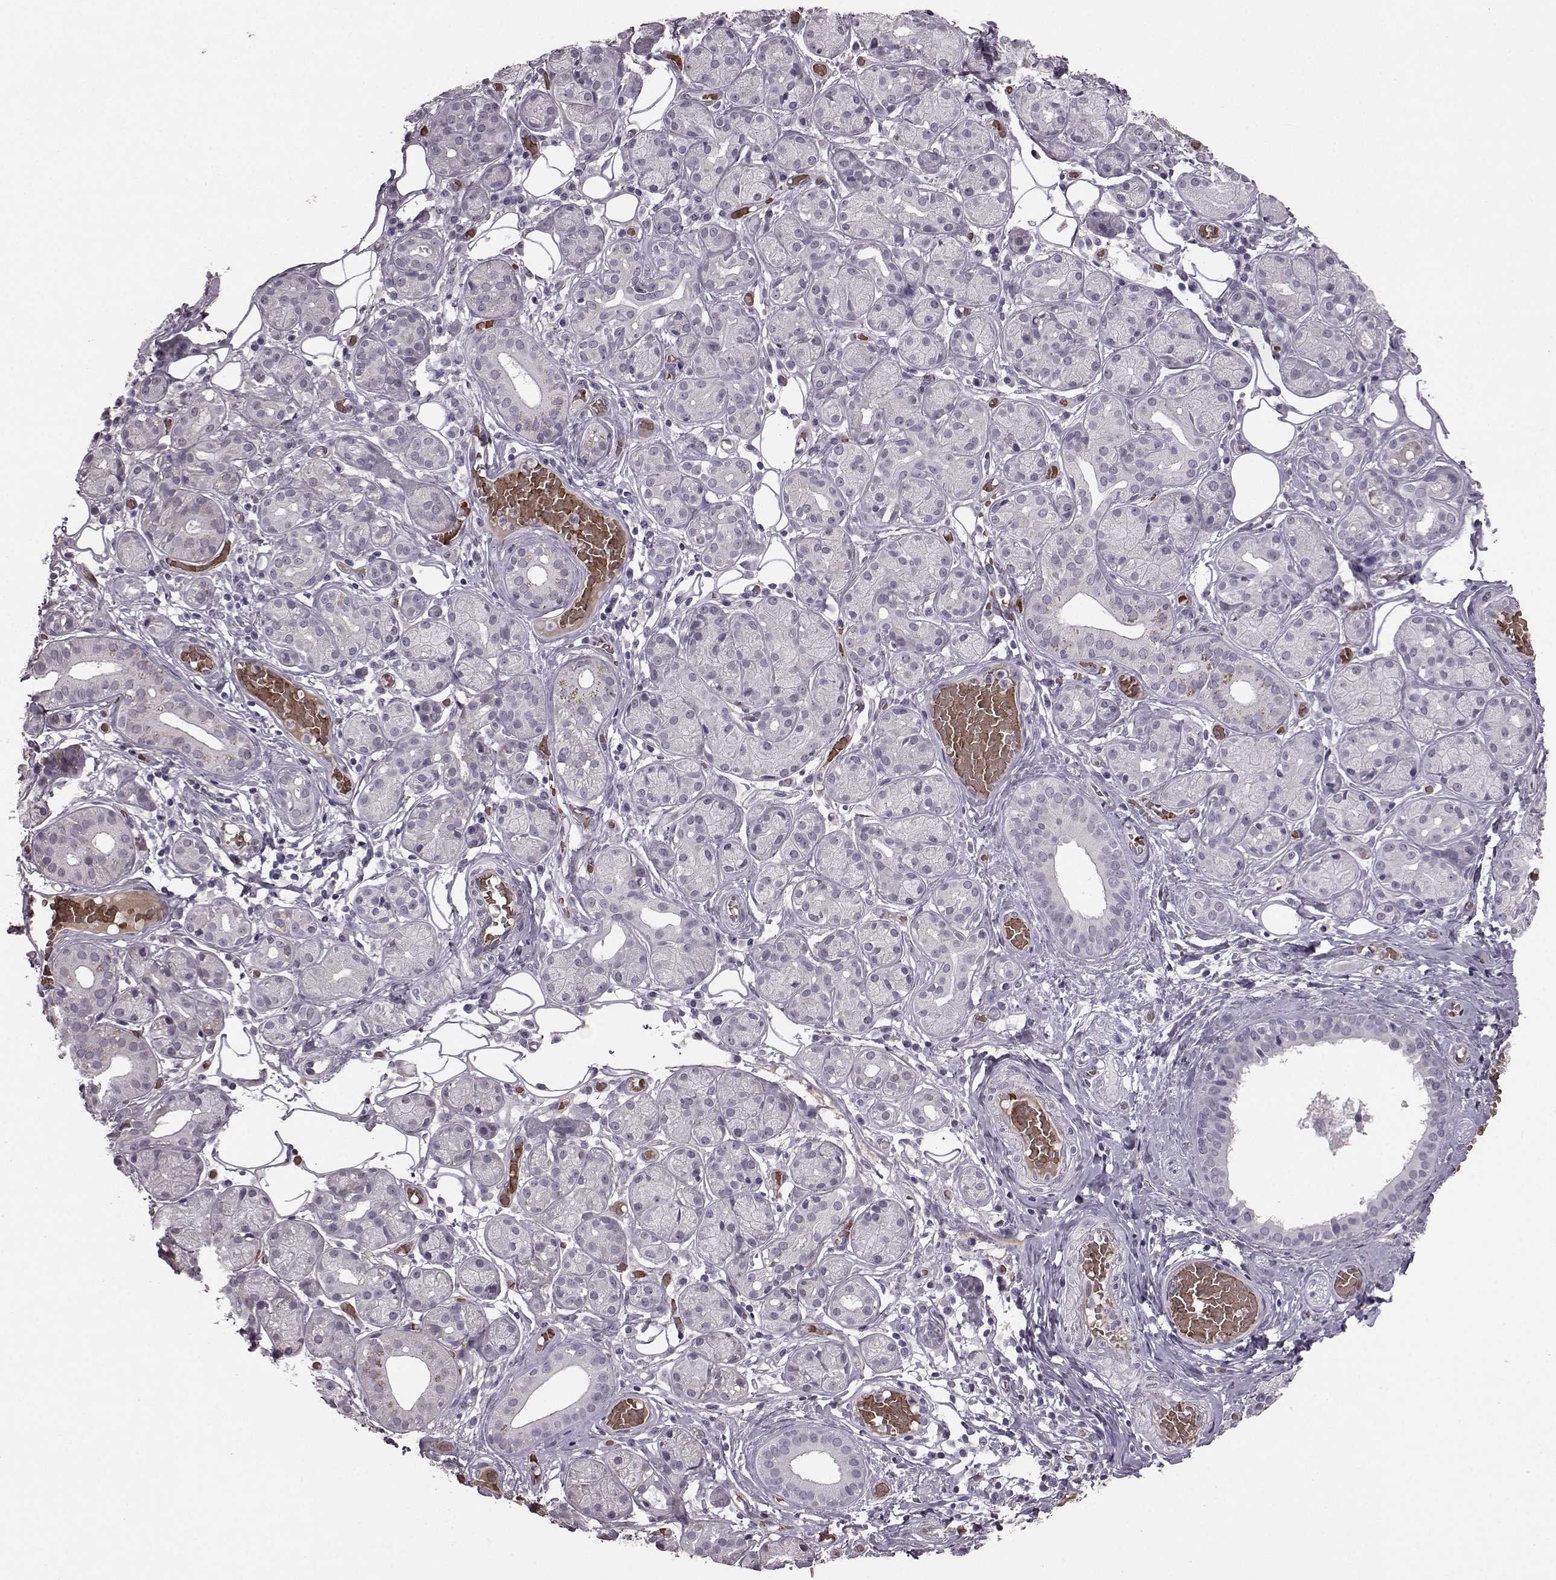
{"staining": {"intensity": "negative", "quantity": "none", "location": "none"}, "tissue": "salivary gland", "cell_type": "Glandular cells", "image_type": "normal", "snomed": [{"axis": "morphology", "description": "Normal tissue, NOS"}, {"axis": "topography", "description": "Salivary gland"}, {"axis": "topography", "description": "Peripheral nerve tissue"}], "caption": "Histopathology image shows no protein positivity in glandular cells of benign salivary gland. The staining was performed using DAB to visualize the protein expression in brown, while the nuclei were stained in blue with hematoxylin (Magnification: 20x).", "gene": "PROP1", "patient": {"sex": "male", "age": 71}}